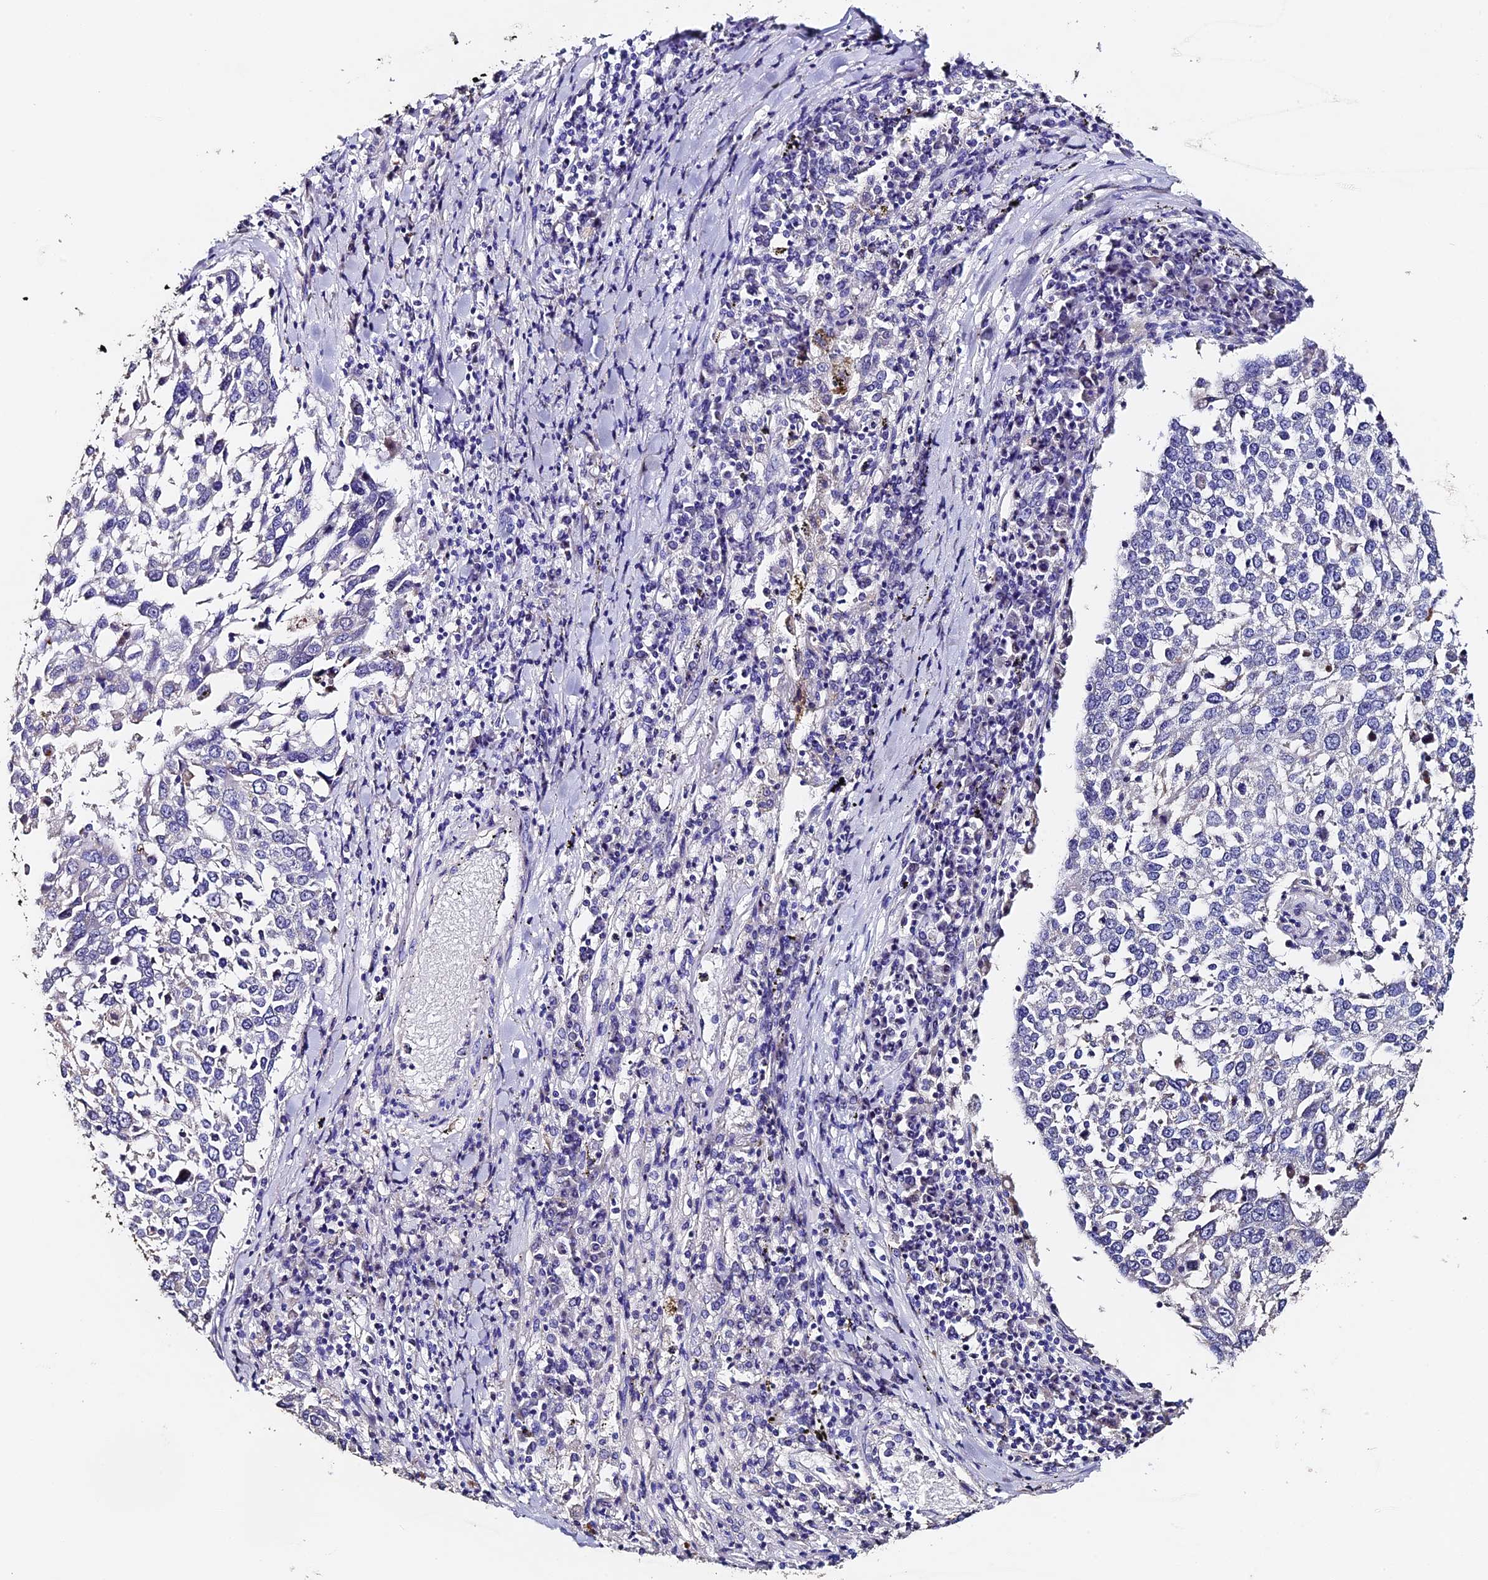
{"staining": {"intensity": "negative", "quantity": "none", "location": "none"}, "tissue": "lung cancer", "cell_type": "Tumor cells", "image_type": "cancer", "snomed": [{"axis": "morphology", "description": "Squamous cell carcinoma, NOS"}, {"axis": "topography", "description": "Lung"}], "caption": "An immunohistochemistry (IHC) micrograph of lung cancer is shown. There is no staining in tumor cells of lung cancer. Brightfield microscopy of immunohistochemistry stained with DAB (3,3'-diaminobenzidine) (brown) and hematoxylin (blue), captured at high magnification.", "gene": "FBXW9", "patient": {"sex": "male", "age": 65}}